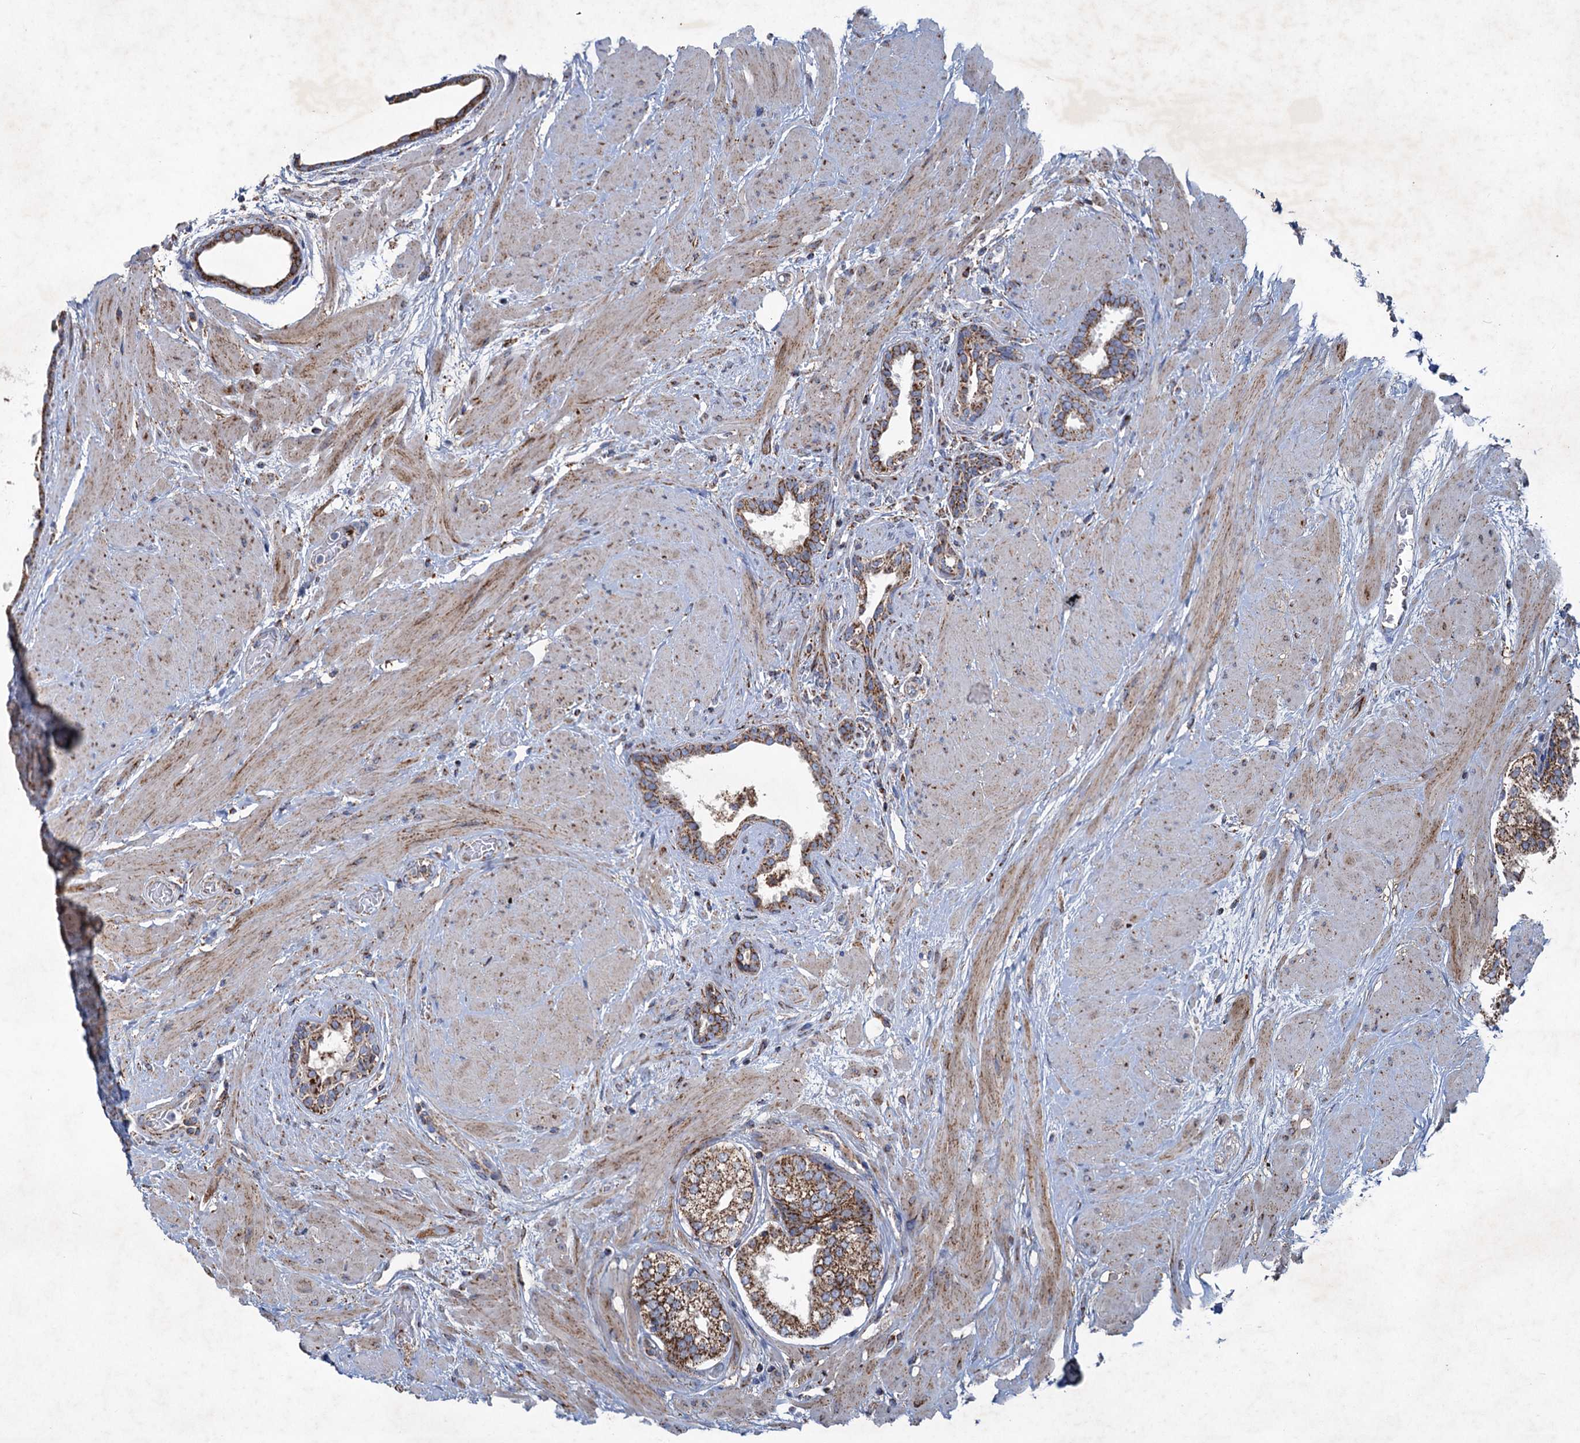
{"staining": {"intensity": "moderate", "quantity": ">75%", "location": "cytoplasmic/membranous"}, "tissue": "prostate", "cell_type": "Glandular cells", "image_type": "normal", "snomed": [{"axis": "morphology", "description": "Normal tissue, NOS"}, {"axis": "topography", "description": "Prostate"}], "caption": "Immunohistochemistry (IHC) histopathology image of benign prostate: human prostate stained using immunohistochemistry (IHC) displays medium levels of moderate protein expression localized specifically in the cytoplasmic/membranous of glandular cells, appearing as a cytoplasmic/membranous brown color.", "gene": "GTPBP3", "patient": {"sex": "male", "age": 48}}